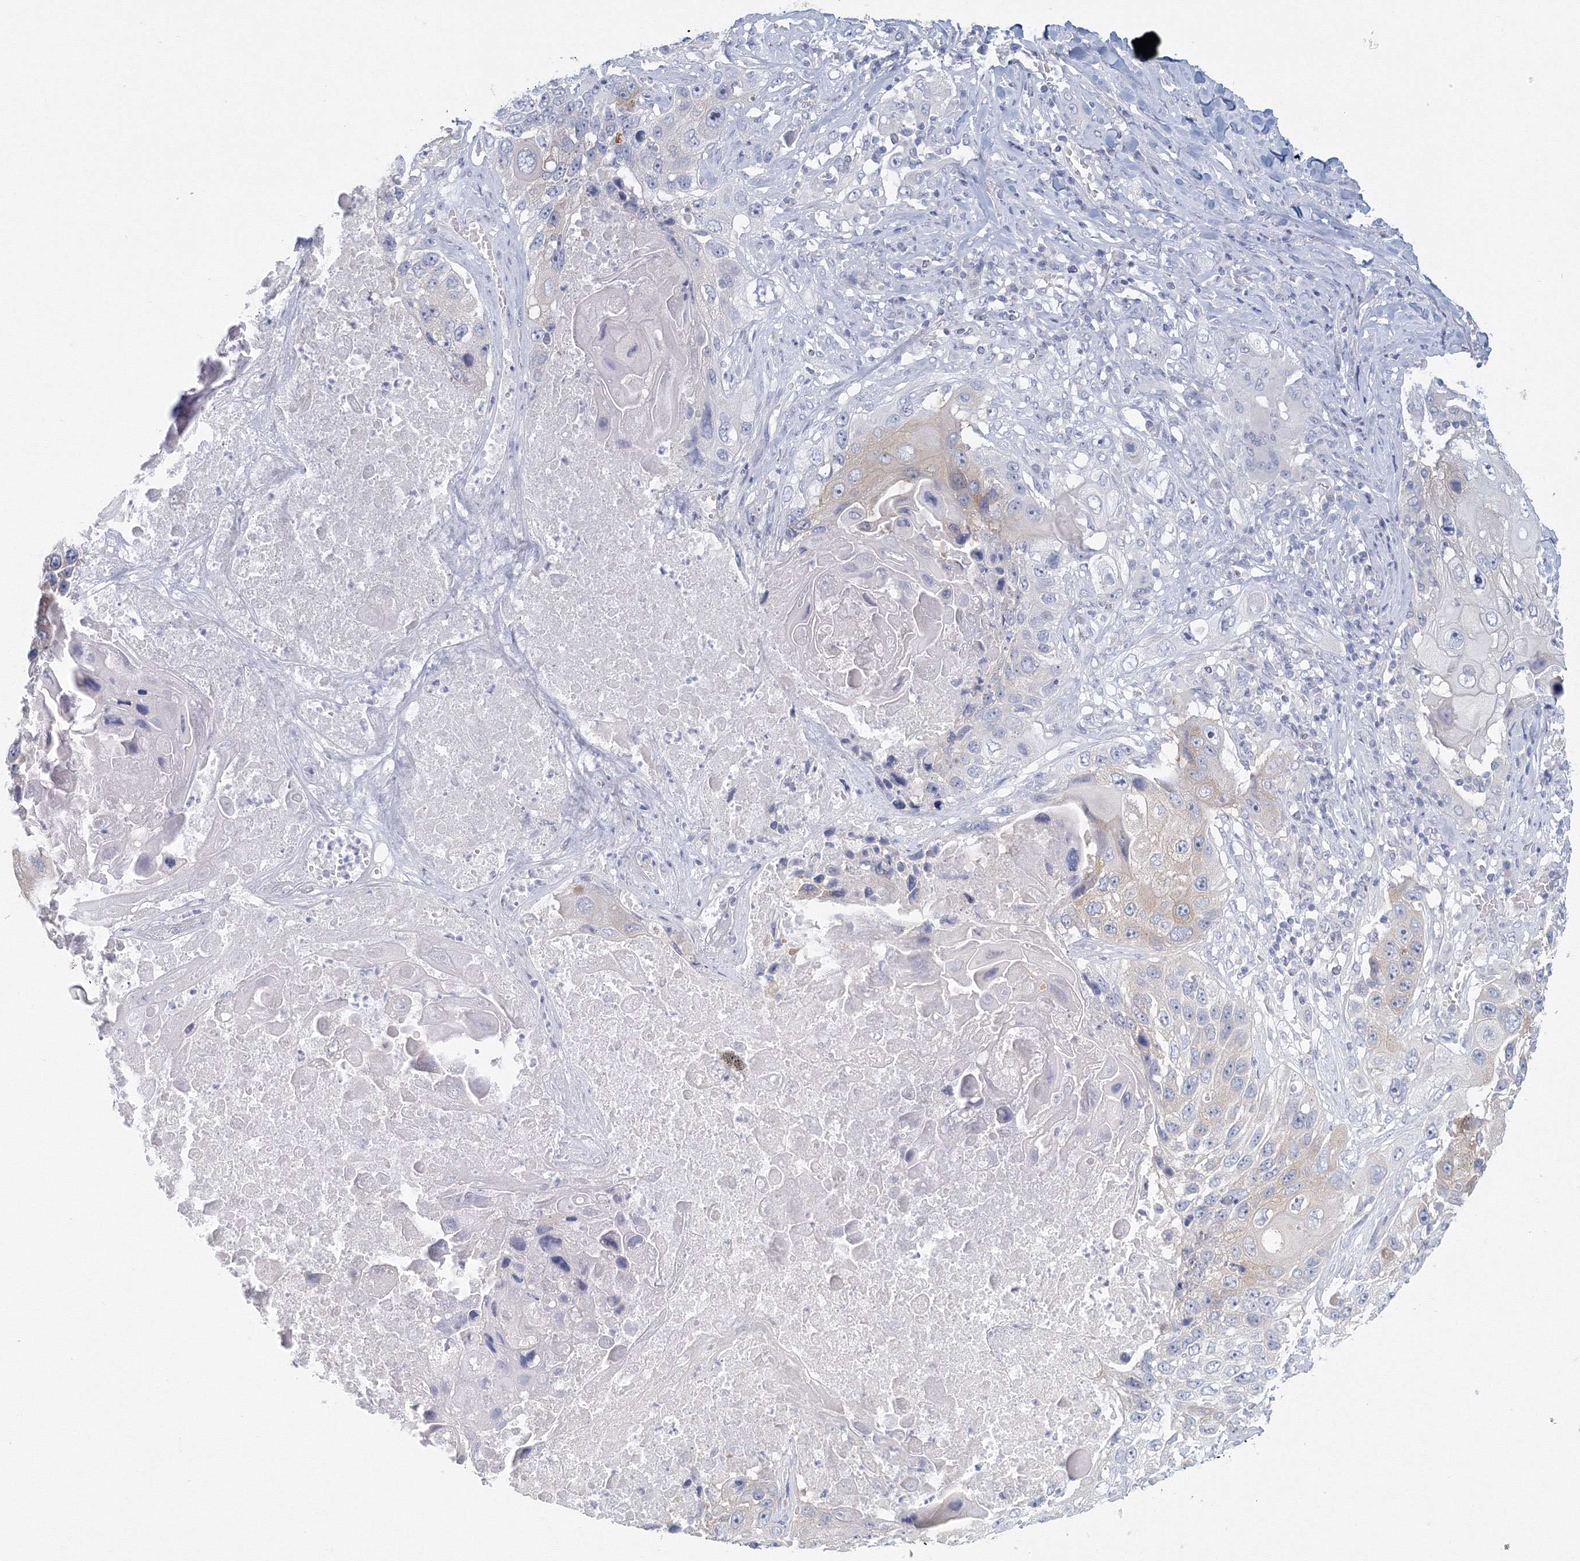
{"staining": {"intensity": "negative", "quantity": "none", "location": "none"}, "tissue": "lung cancer", "cell_type": "Tumor cells", "image_type": "cancer", "snomed": [{"axis": "morphology", "description": "Squamous cell carcinoma, NOS"}, {"axis": "topography", "description": "Lung"}], "caption": "Immunohistochemistry photomicrograph of neoplastic tissue: lung cancer (squamous cell carcinoma) stained with DAB exhibits no significant protein expression in tumor cells. The staining is performed using DAB (3,3'-diaminobenzidine) brown chromogen with nuclei counter-stained in using hematoxylin.", "gene": "TACC2", "patient": {"sex": "male", "age": 61}}